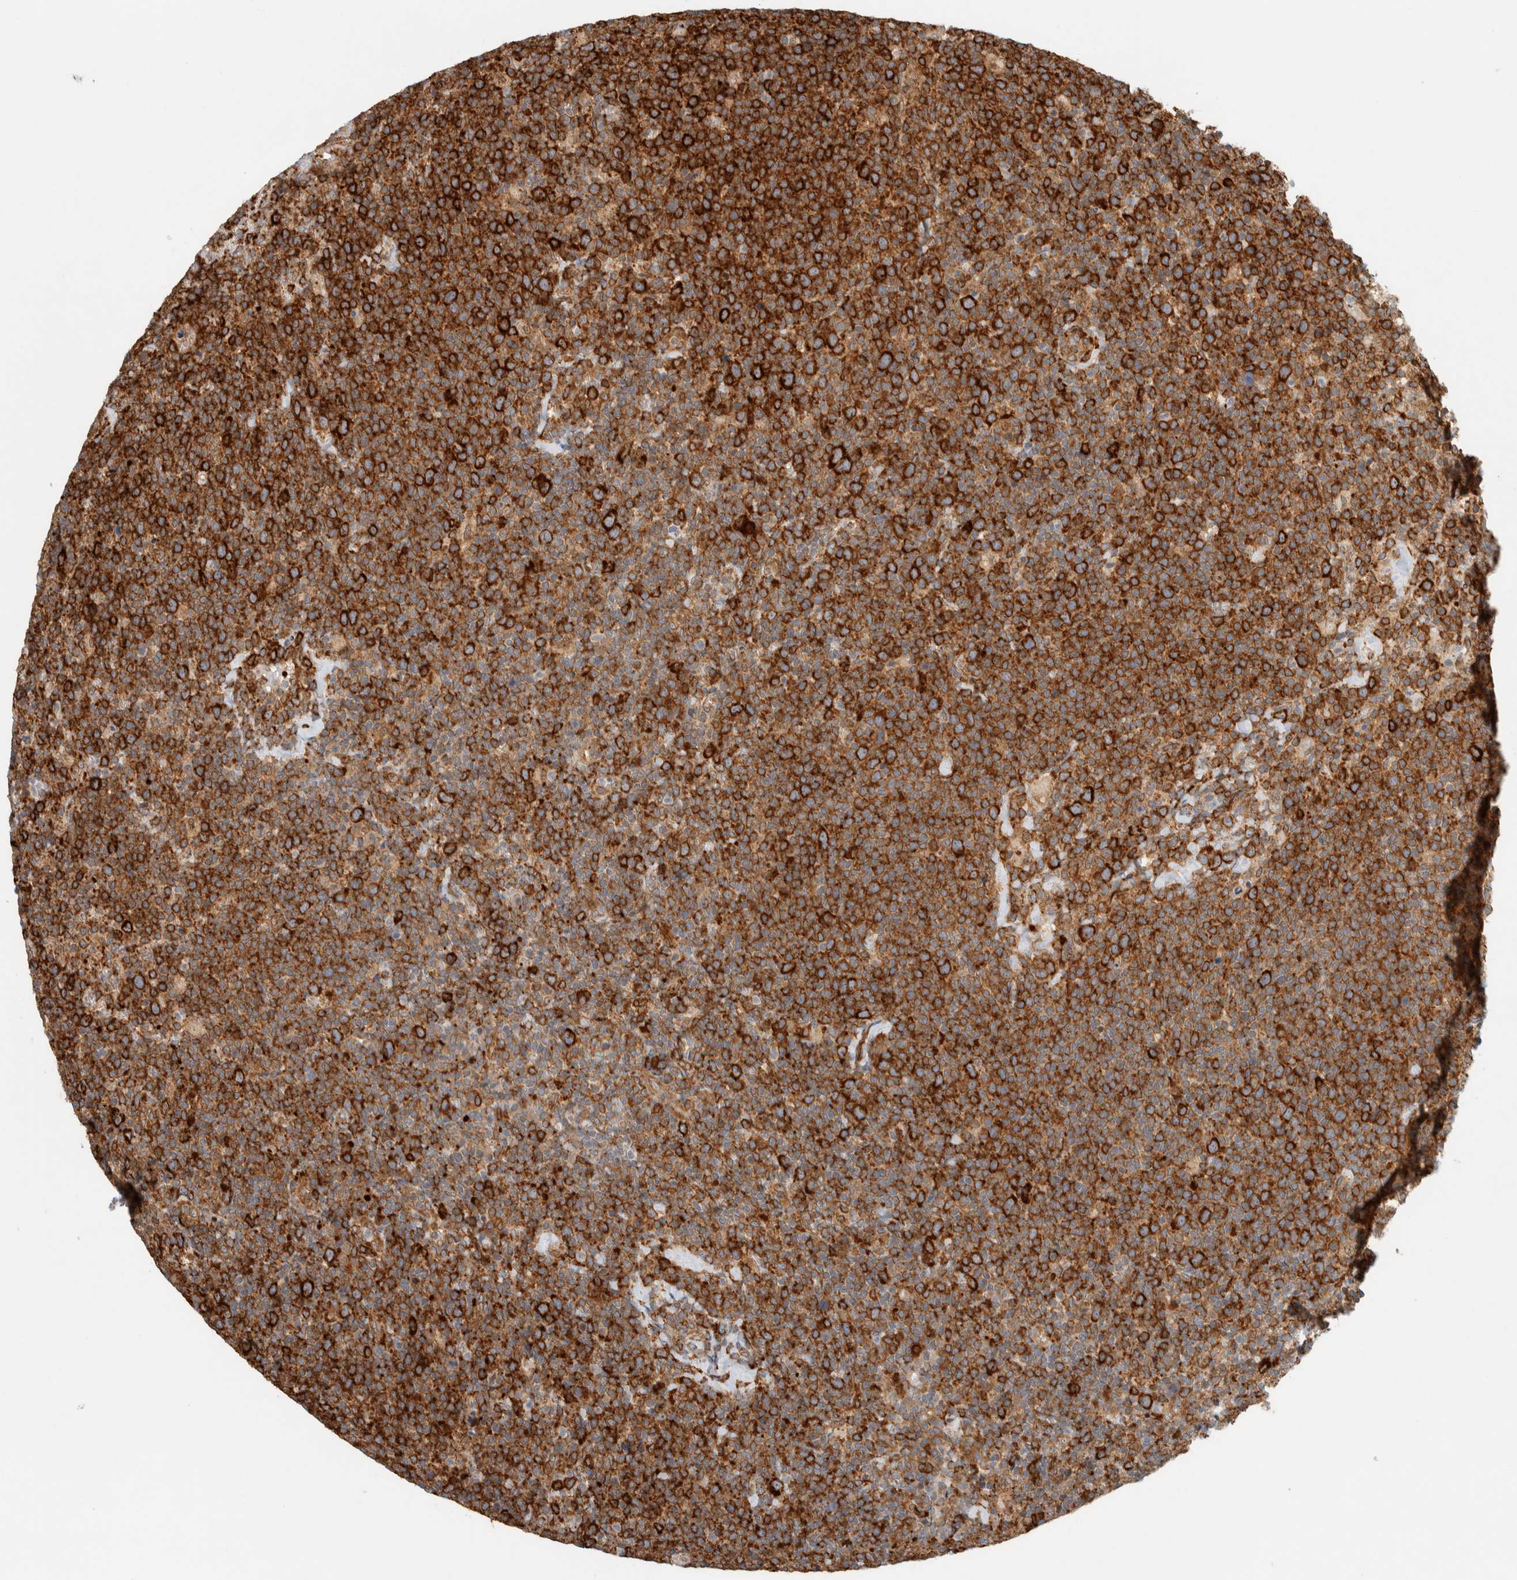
{"staining": {"intensity": "strong", "quantity": ">75%", "location": "cytoplasmic/membranous"}, "tissue": "lymphoma", "cell_type": "Tumor cells", "image_type": "cancer", "snomed": [{"axis": "morphology", "description": "Malignant lymphoma, non-Hodgkin's type, High grade"}, {"axis": "topography", "description": "Lymph node"}], "caption": "High-grade malignant lymphoma, non-Hodgkin's type stained with DAB (3,3'-diaminobenzidine) IHC shows high levels of strong cytoplasmic/membranous expression in approximately >75% of tumor cells.", "gene": "LLGL2", "patient": {"sex": "male", "age": 61}}